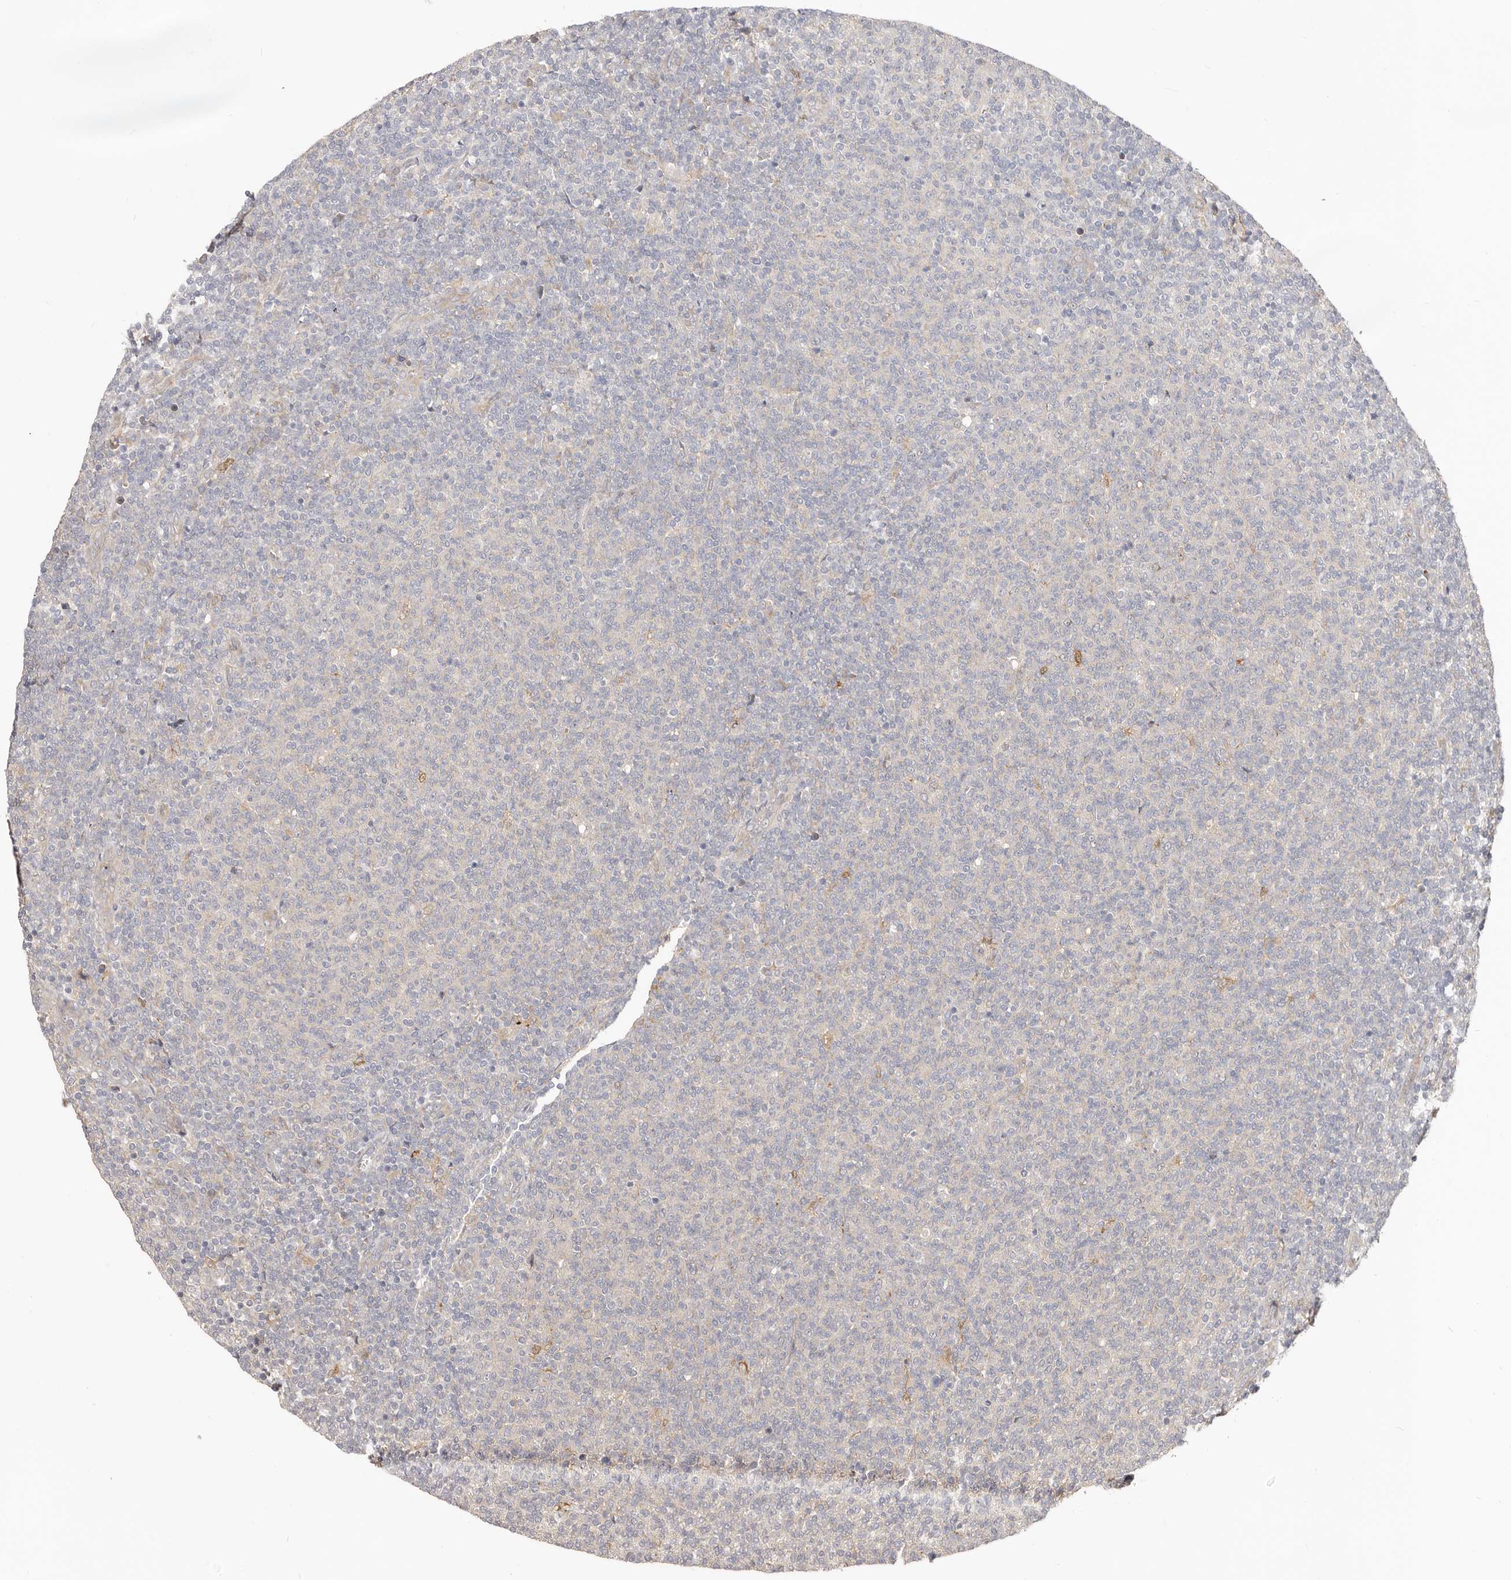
{"staining": {"intensity": "negative", "quantity": "none", "location": "none"}, "tissue": "lymphoma", "cell_type": "Tumor cells", "image_type": "cancer", "snomed": [{"axis": "morphology", "description": "Malignant lymphoma, non-Hodgkin's type, Low grade"}, {"axis": "topography", "description": "Lymph node"}], "caption": "The histopathology image shows no significant expression in tumor cells of lymphoma. (DAB (3,3'-diaminobenzidine) immunohistochemistry (IHC) visualized using brightfield microscopy, high magnification).", "gene": "GPATCH4", "patient": {"sex": "male", "age": 66}}